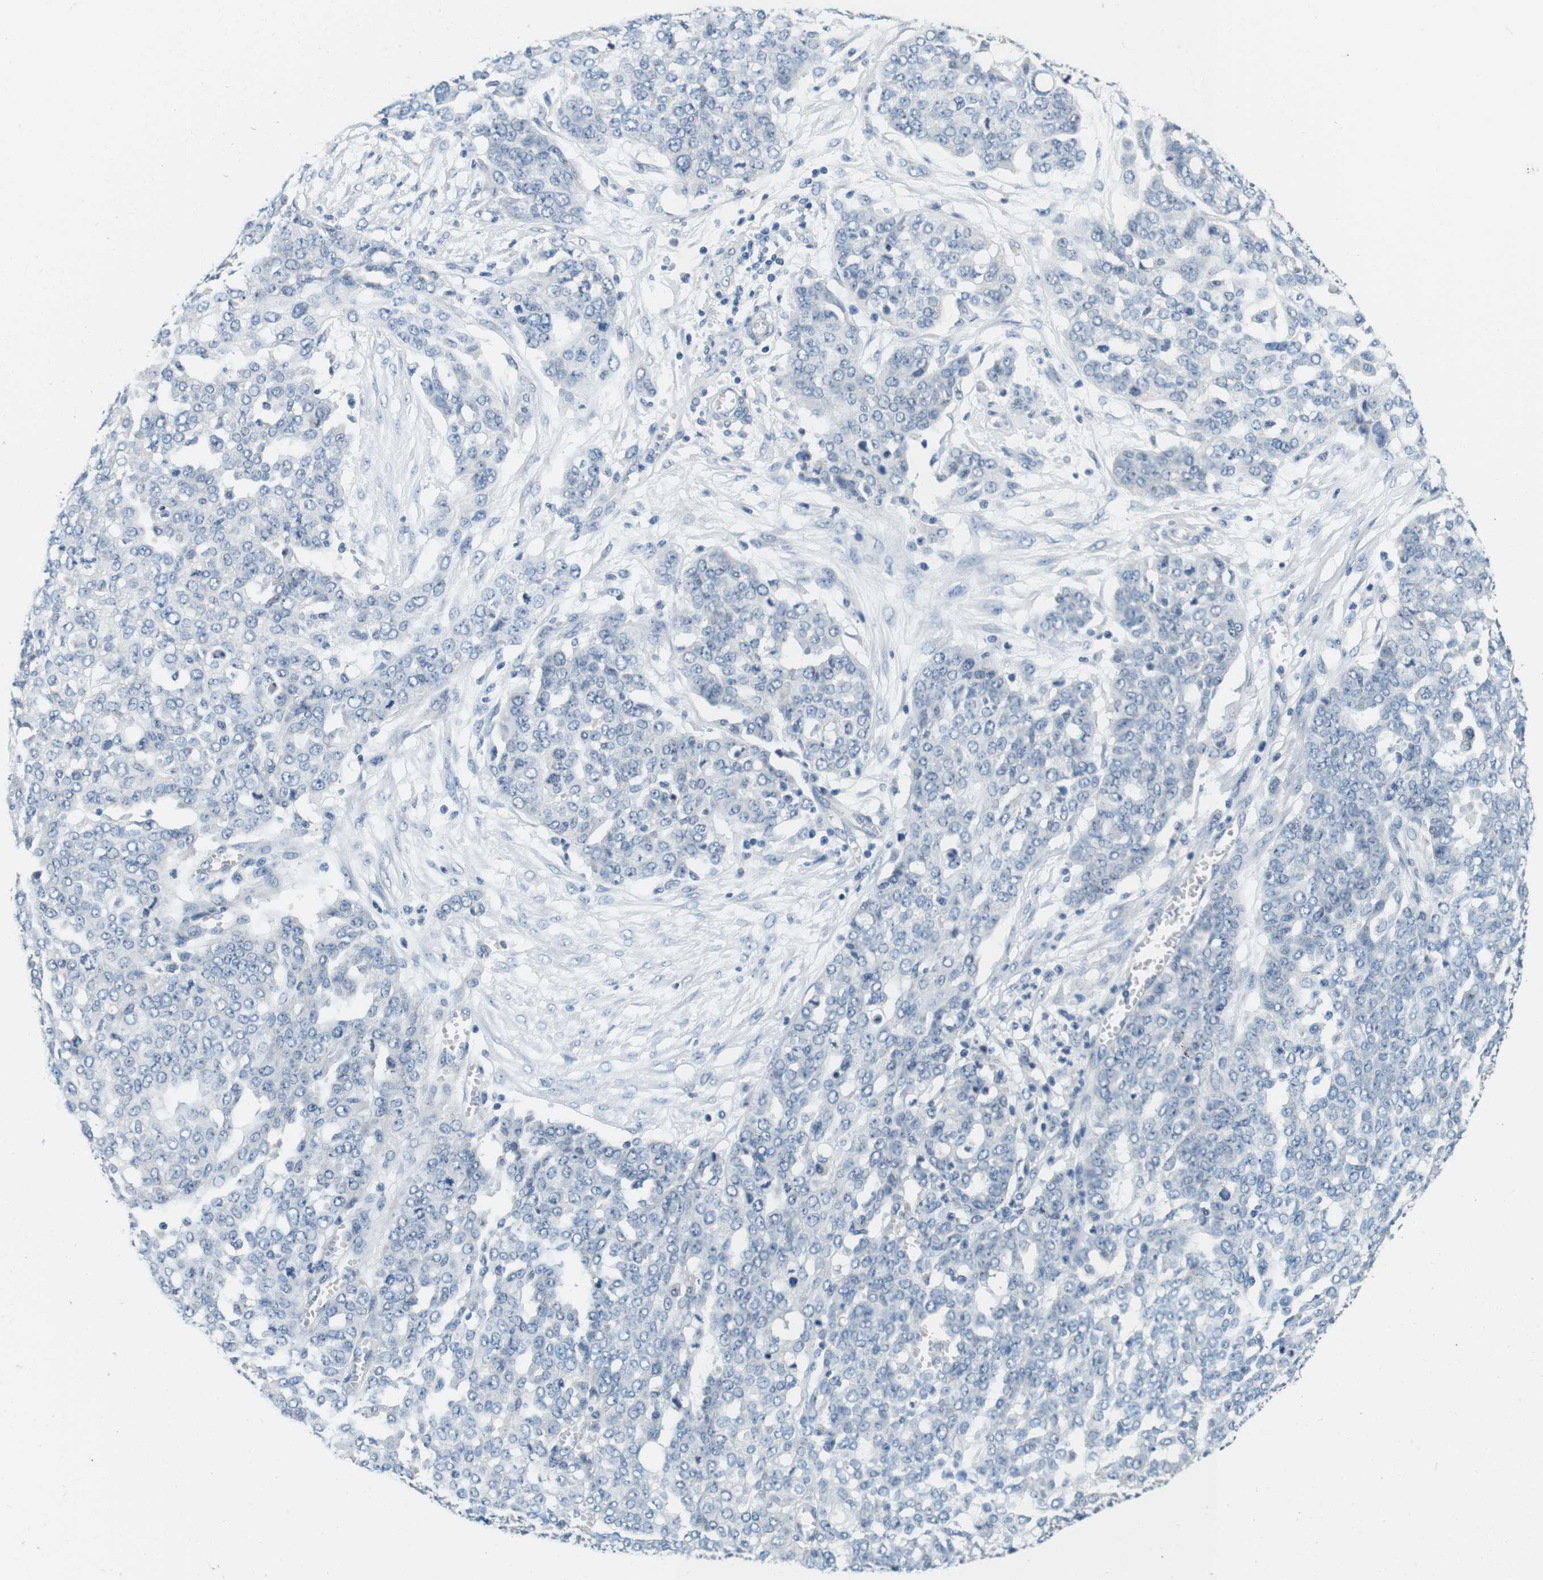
{"staining": {"intensity": "negative", "quantity": "none", "location": "none"}, "tissue": "ovarian cancer", "cell_type": "Tumor cells", "image_type": "cancer", "snomed": [{"axis": "morphology", "description": "Cystadenocarcinoma, serous, NOS"}, {"axis": "topography", "description": "Soft tissue"}, {"axis": "topography", "description": "Ovary"}], "caption": "Serous cystadenocarcinoma (ovarian) stained for a protein using immunohistochemistry demonstrates no positivity tumor cells.", "gene": "DTNA", "patient": {"sex": "female", "age": 57}}